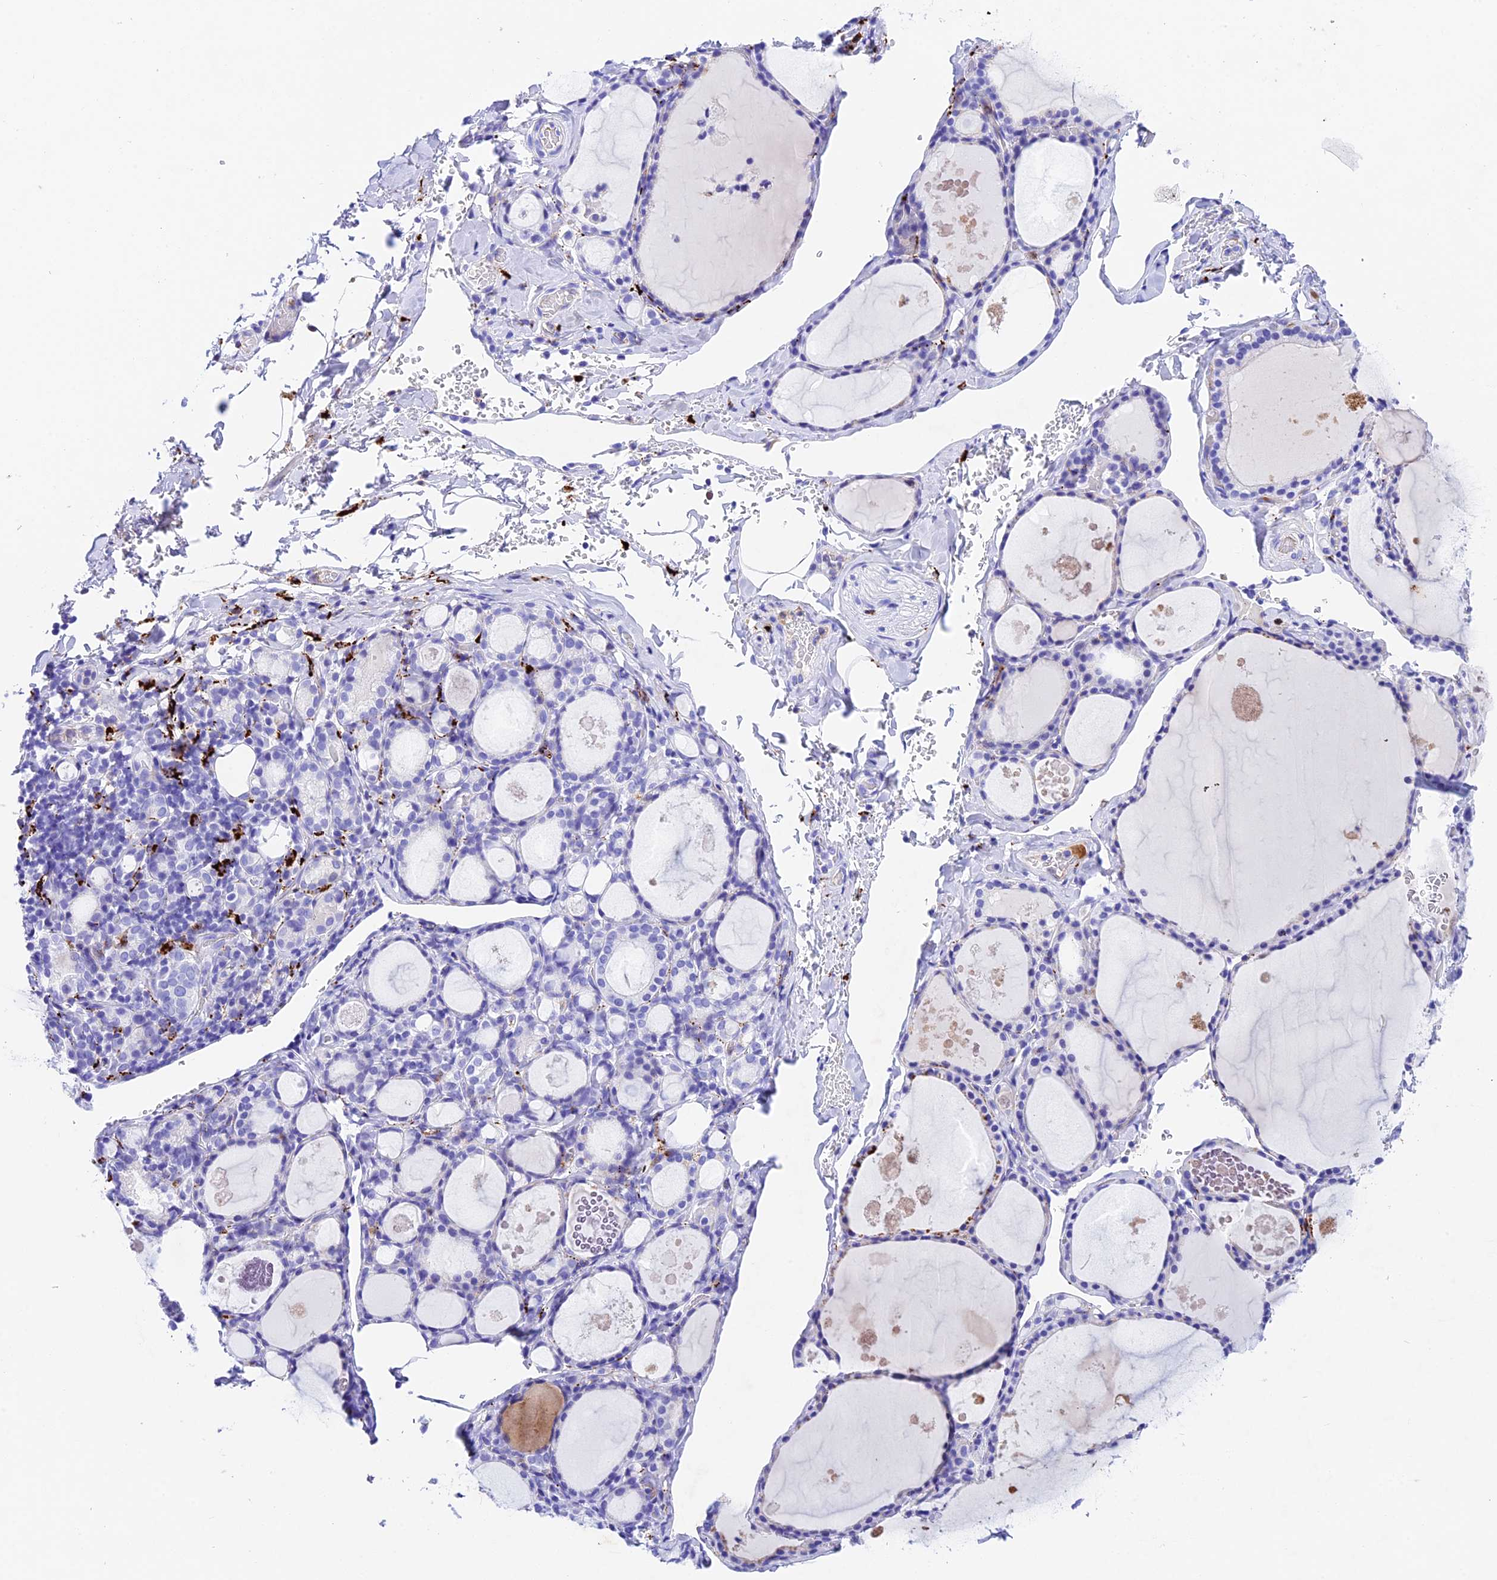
{"staining": {"intensity": "negative", "quantity": "none", "location": "none"}, "tissue": "thyroid gland", "cell_type": "Glandular cells", "image_type": "normal", "snomed": [{"axis": "morphology", "description": "Normal tissue, NOS"}, {"axis": "topography", "description": "Thyroid gland"}], "caption": "An image of human thyroid gland is negative for staining in glandular cells.", "gene": "PSG11", "patient": {"sex": "male", "age": 56}}